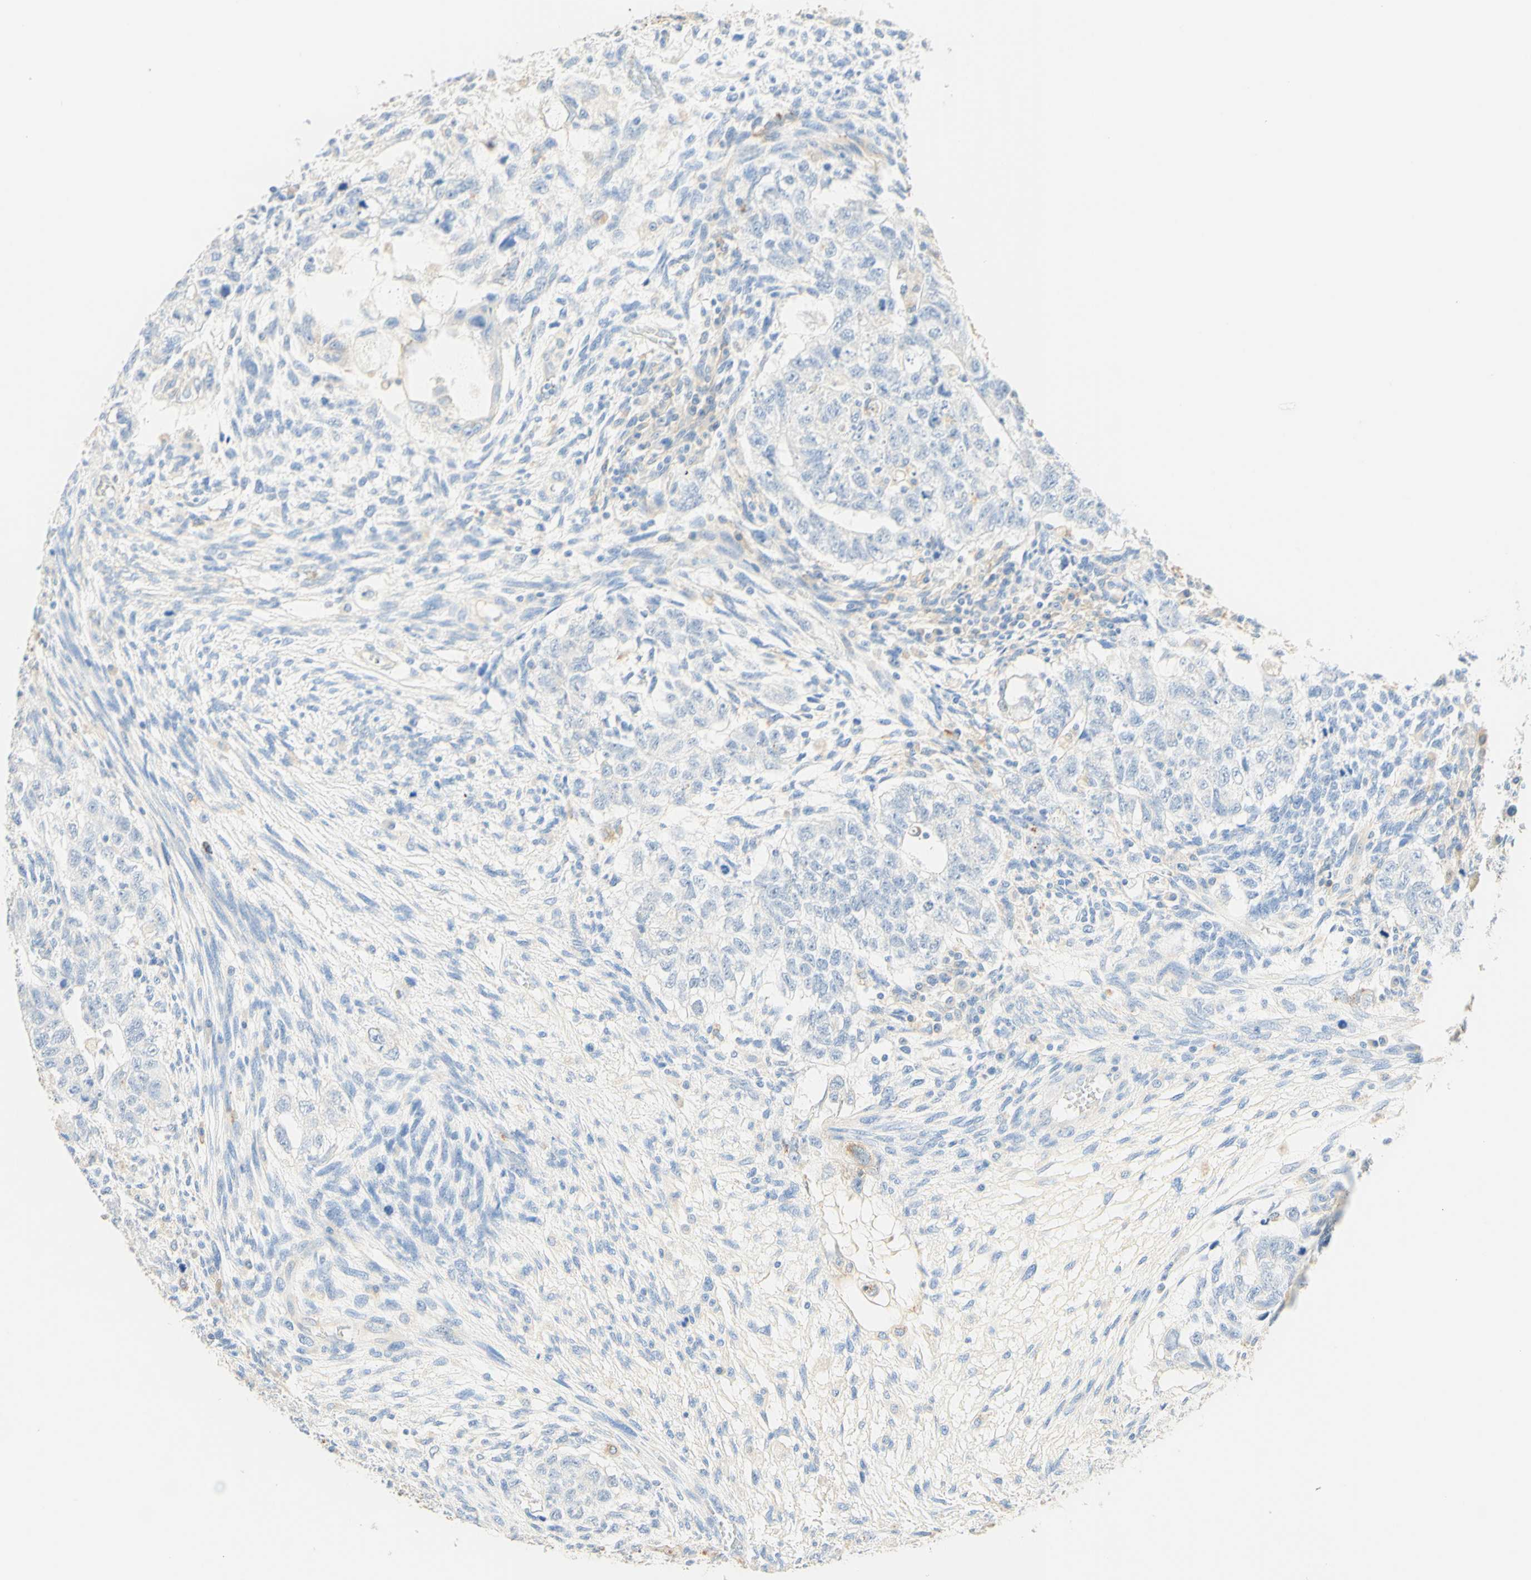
{"staining": {"intensity": "moderate", "quantity": "<25%", "location": "cytoplasmic/membranous"}, "tissue": "testis cancer", "cell_type": "Tumor cells", "image_type": "cancer", "snomed": [{"axis": "morphology", "description": "Normal tissue, NOS"}, {"axis": "morphology", "description": "Carcinoma, Embryonal, NOS"}, {"axis": "topography", "description": "Testis"}], "caption": "Human testis embryonal carcinoma stained with a protein marker displays moderate staining in tumor cells.", "gene": "CD63", "patient": {"sex": "male", "age": 36}}